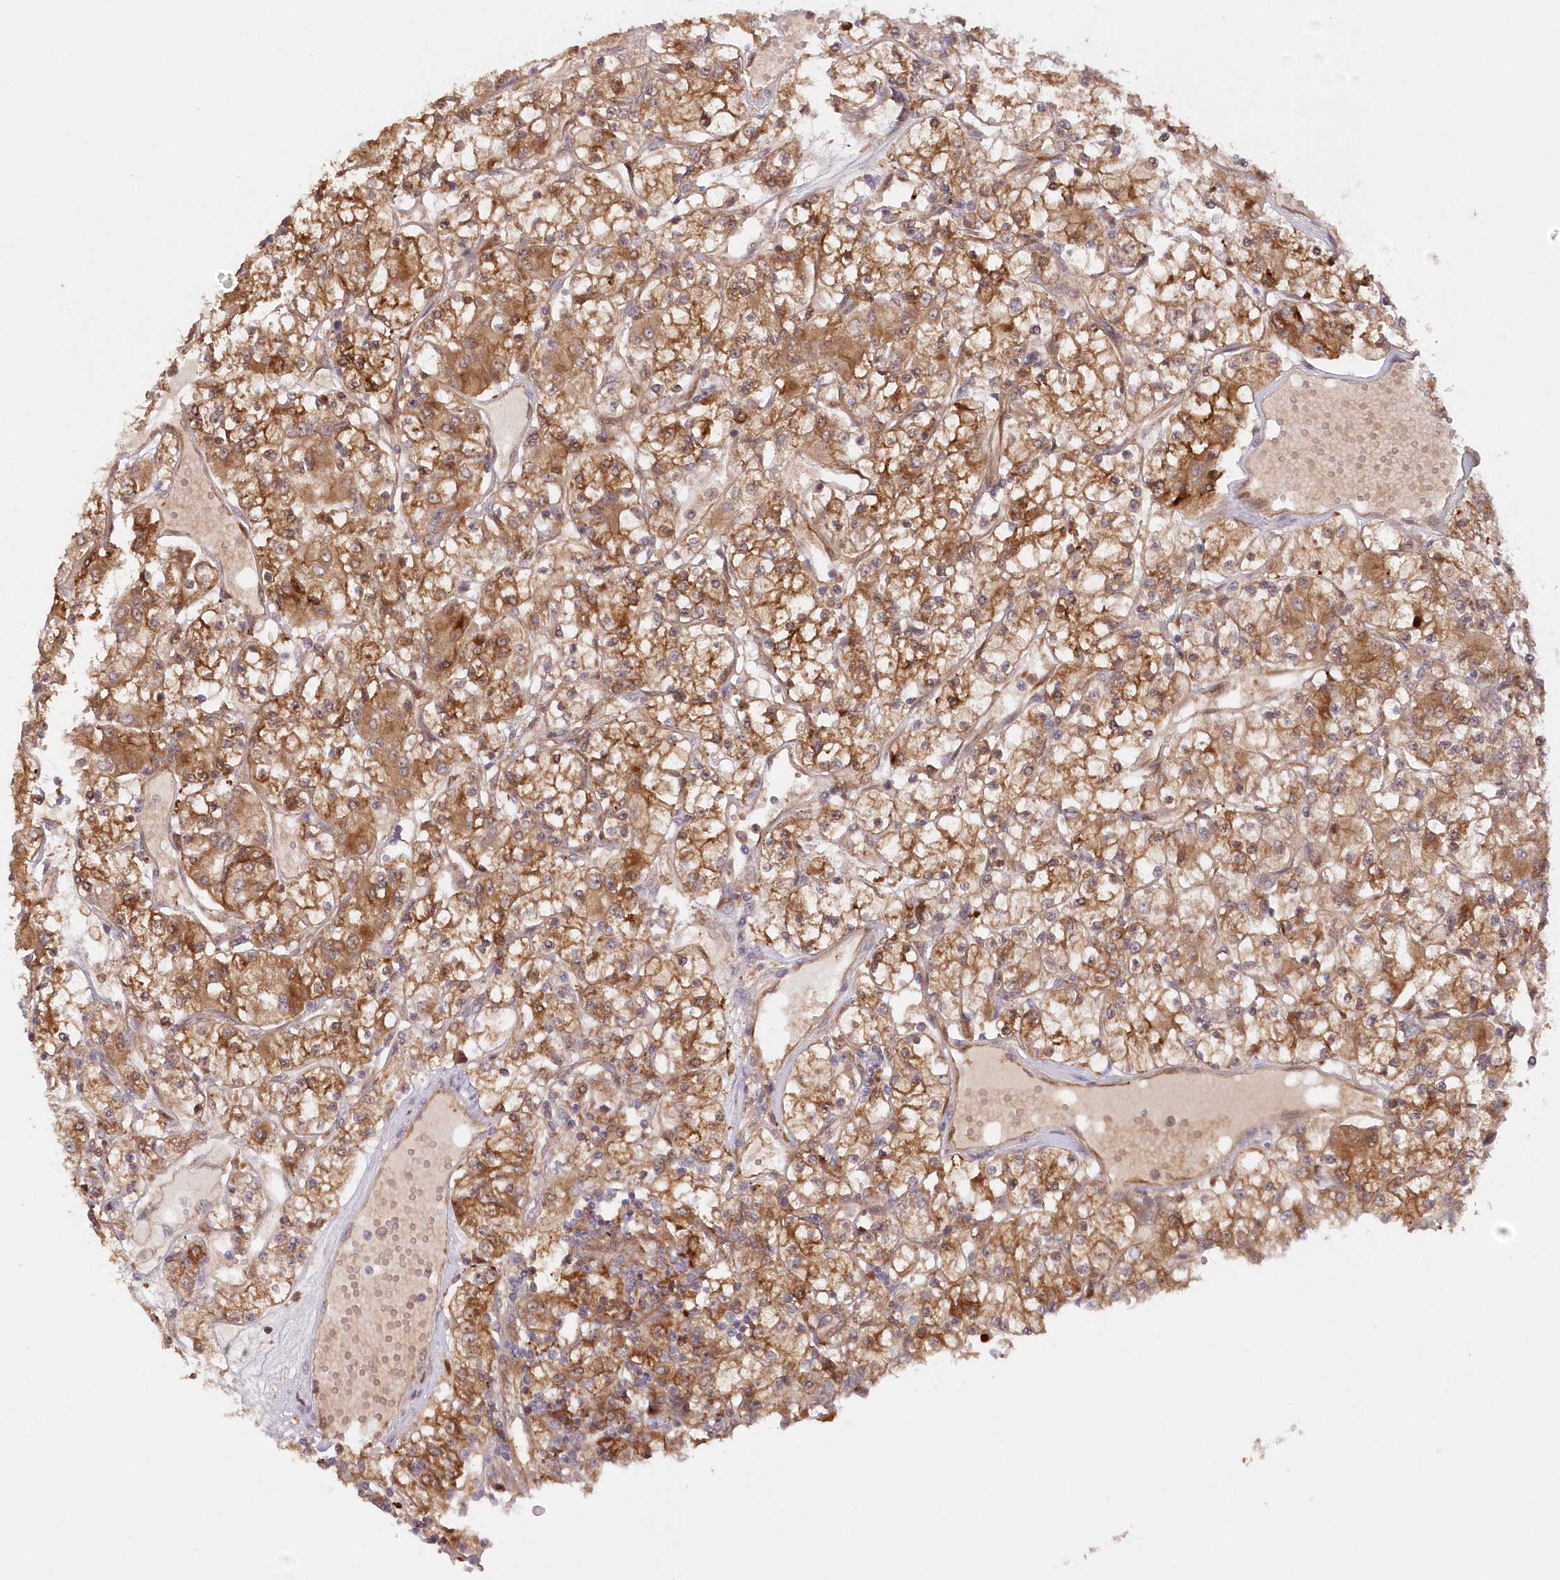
{"staining": {"intensity": "moderate", "quantity": ">75%", "location": "cytoplasmic/membranous"}, "tissue": "renal cancer", "cell_type": "Tumor cells", "image_type": "cancer", "snomed": [{"axis": "morphology", "description": "Adenocarcinoma, NOS"}, {"axis": "topography", "description": "Kidney"}], "caption": "DAB immunohistochemical staining of human renal cancer displays moderate cytoplasmic/membranous protein positivity in about >75% of tumor cells. Nuclei are stained in blue.", "gene": "GBE1", "patient": {"sex": "female", "age": 59}}